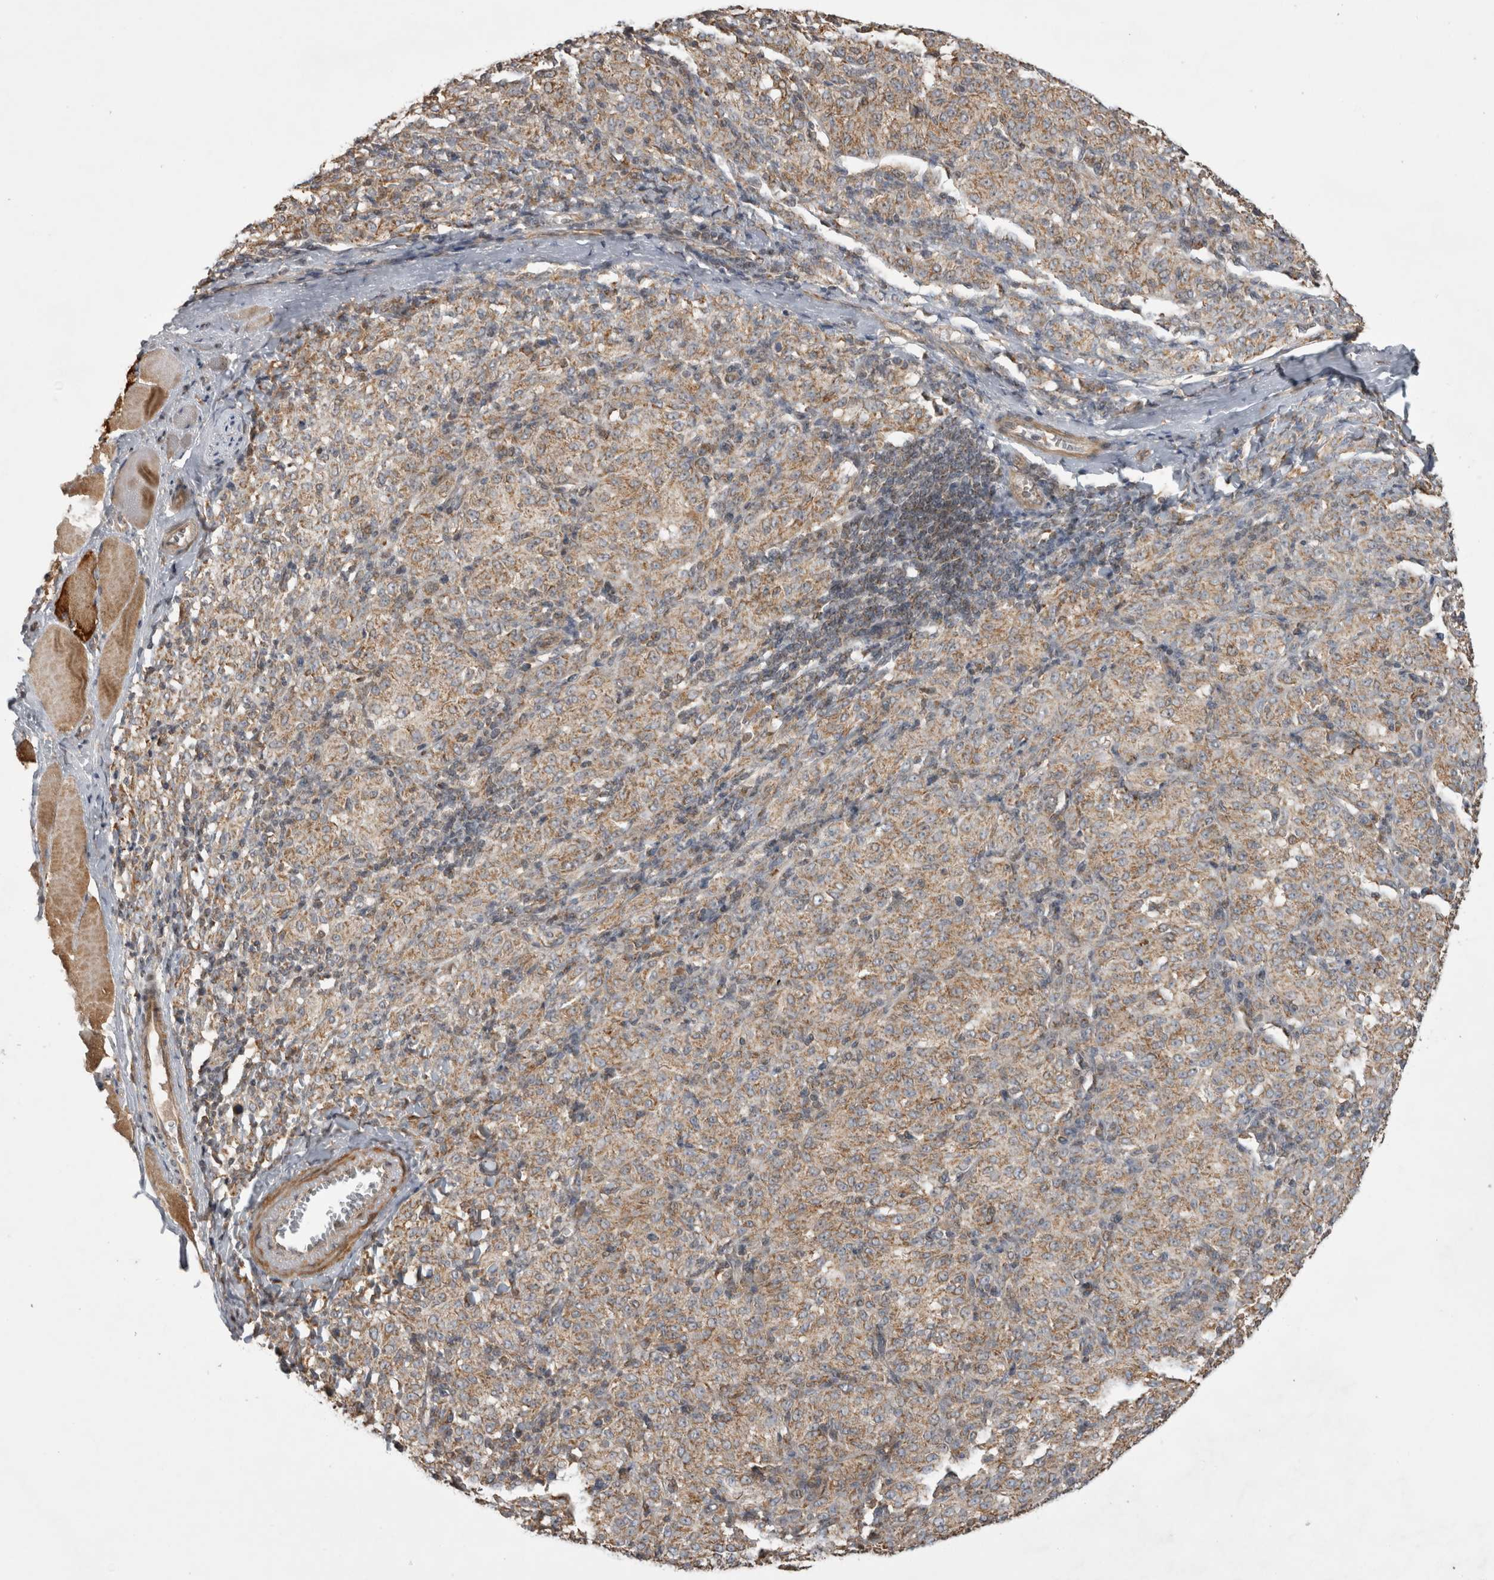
{"staining": {"intensity": "weak", "quantity": ">75%", "location": "cytoplasmic/membranous"}, "tissue": "melanoma", "cell_type": "Tumor cells", "image_type": "cancer", "snomed": [{"axis": "morphology", "description": "Malignant melanoma, NOS"}, {"axis": "topography", "description": "Skin"}], "caption": "Tumor cells reveal low levels of weak cytoplasmic/membranous expression in approximately >75% of cells in human melanoma.", "gene": "KCNIP1", "patient": {"sex": "female", "age": 72}}